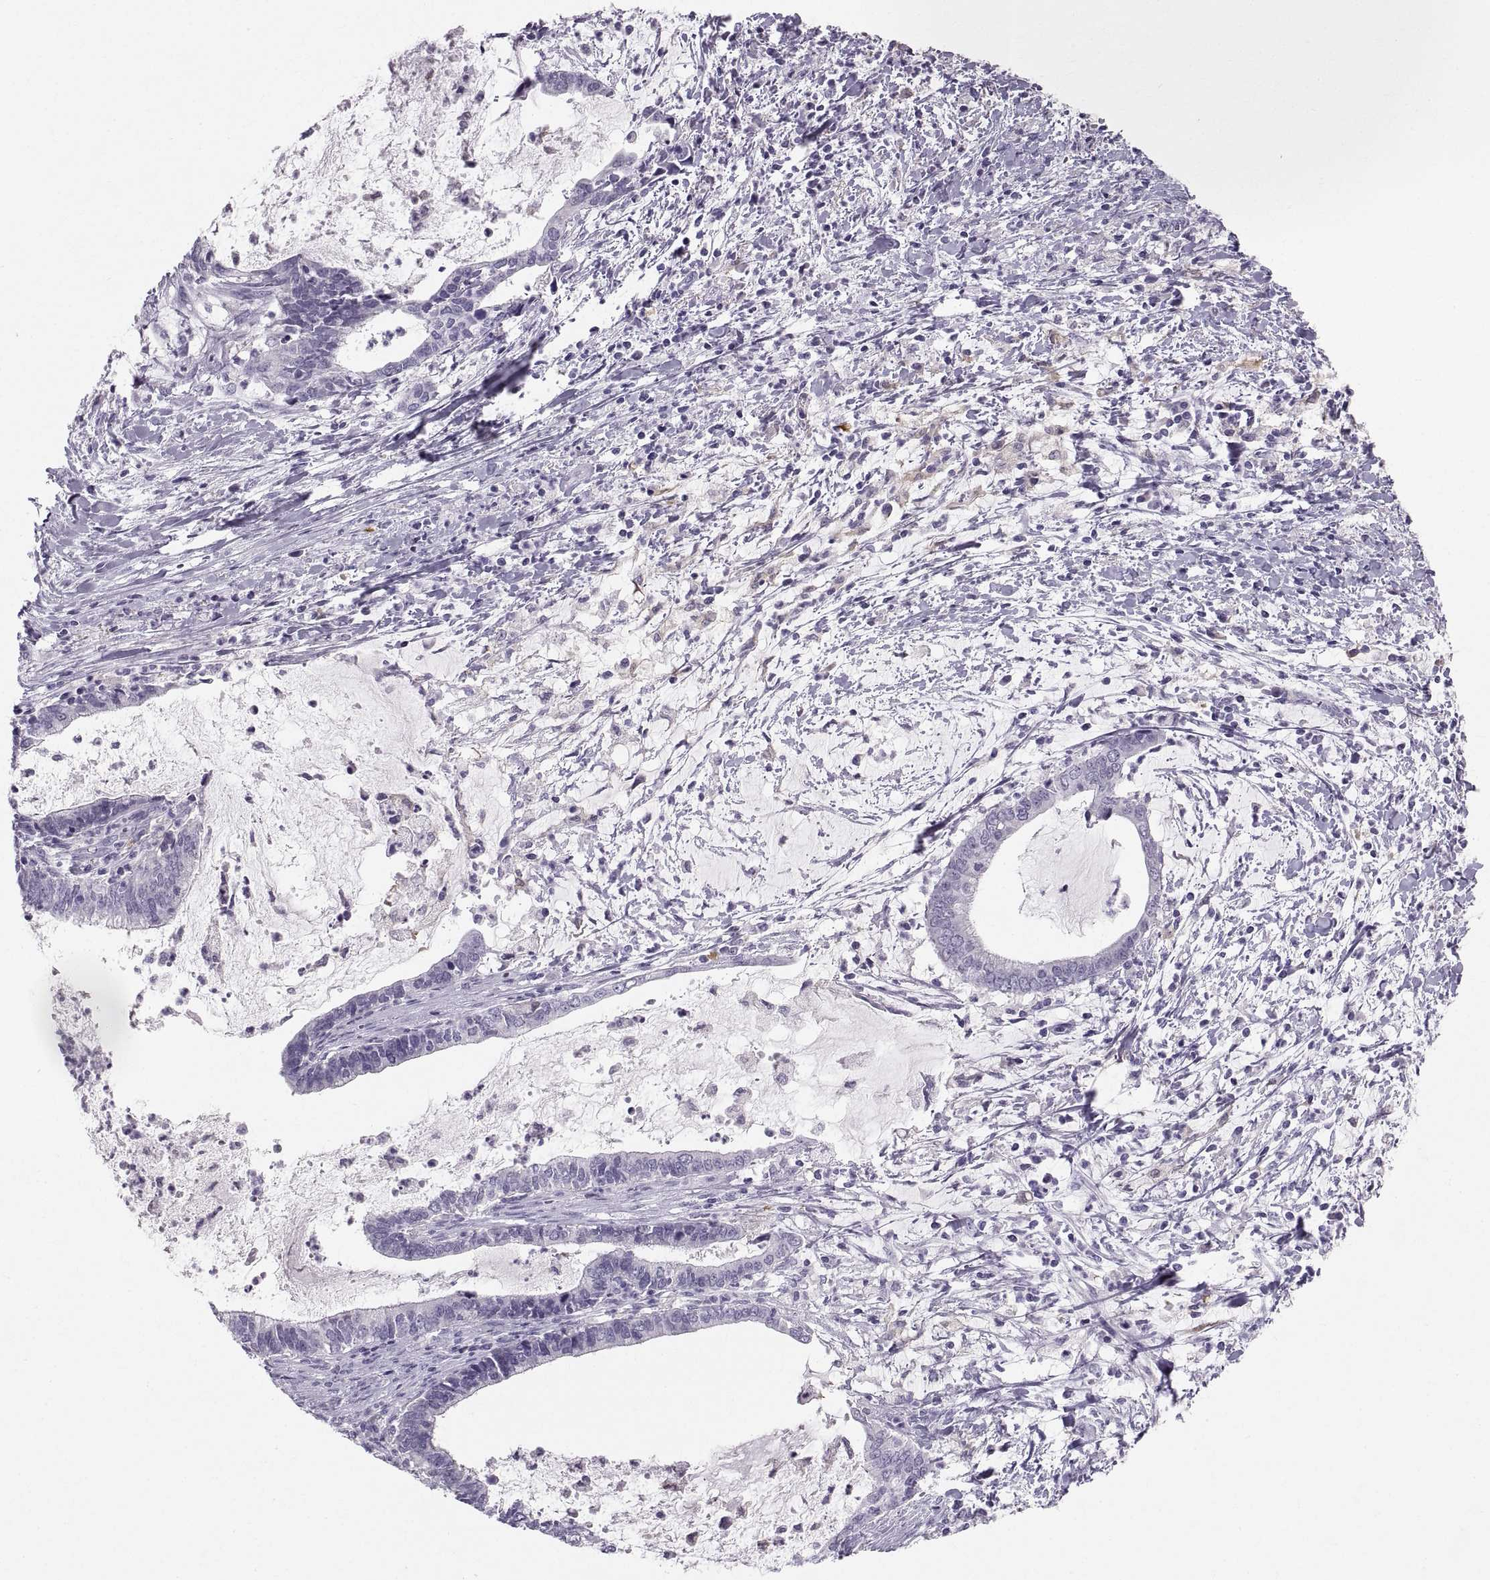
{"staining": {"intensity": "negative", "quantity": "none", "location": "none"}, "tissue": "cervical cancer", "cell_type": "Tumor cells", "image_type": "cancer", "snomed": [{"axis": "morphology", "description": "Adenocarcinoma, NOS"}, {"axis": "topography", "description": "Cervix"}], "caption": "High power microscopy histopathology image of an immunohistochemistry photomicrograph of cervical adenocarcinoma, revealing no significant positivity in tumor cells.", "gene": "SLC22A6", "patient": {"sex": "female", "age": 42}}